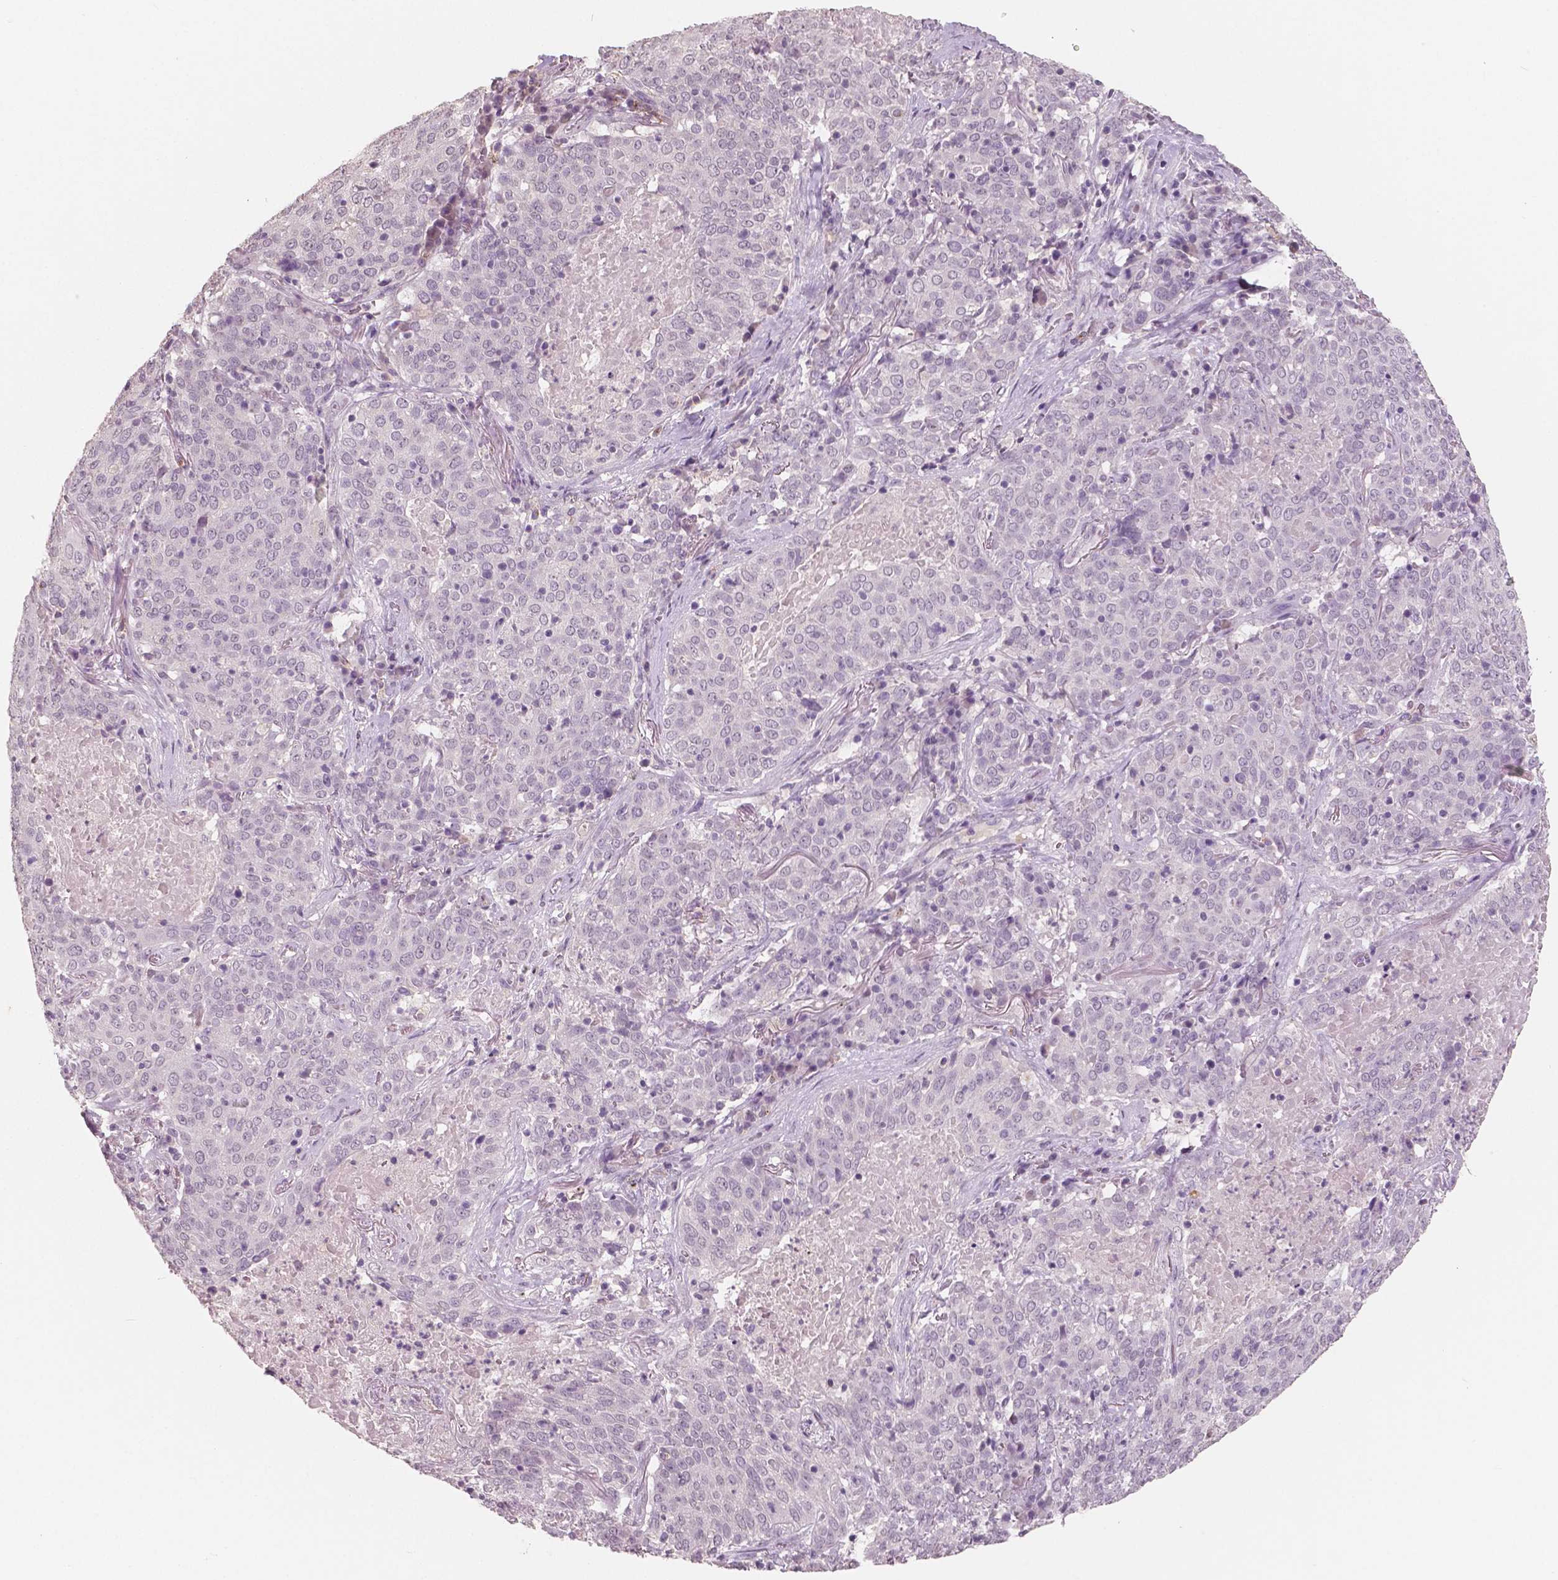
{"staining": {"intensity": "negative", "quantity": "none", "location": "none"}, "tissue": "lung cancer", "cell_type": "Tumor cells", "image_type": "cancer", "snomed": [{"axis": "morphology", "description": "Squamous cell carcinoma, NOS"}, {"axis": "topography", "description": "Lung"}], "caption": "Immunohistochemical staining of human lung cancer (squamous cell carcinoma) demonstrates no significant expression in tumor cells.", "gene": "KIT", "patient": {"sex": "male", "age": 82}}